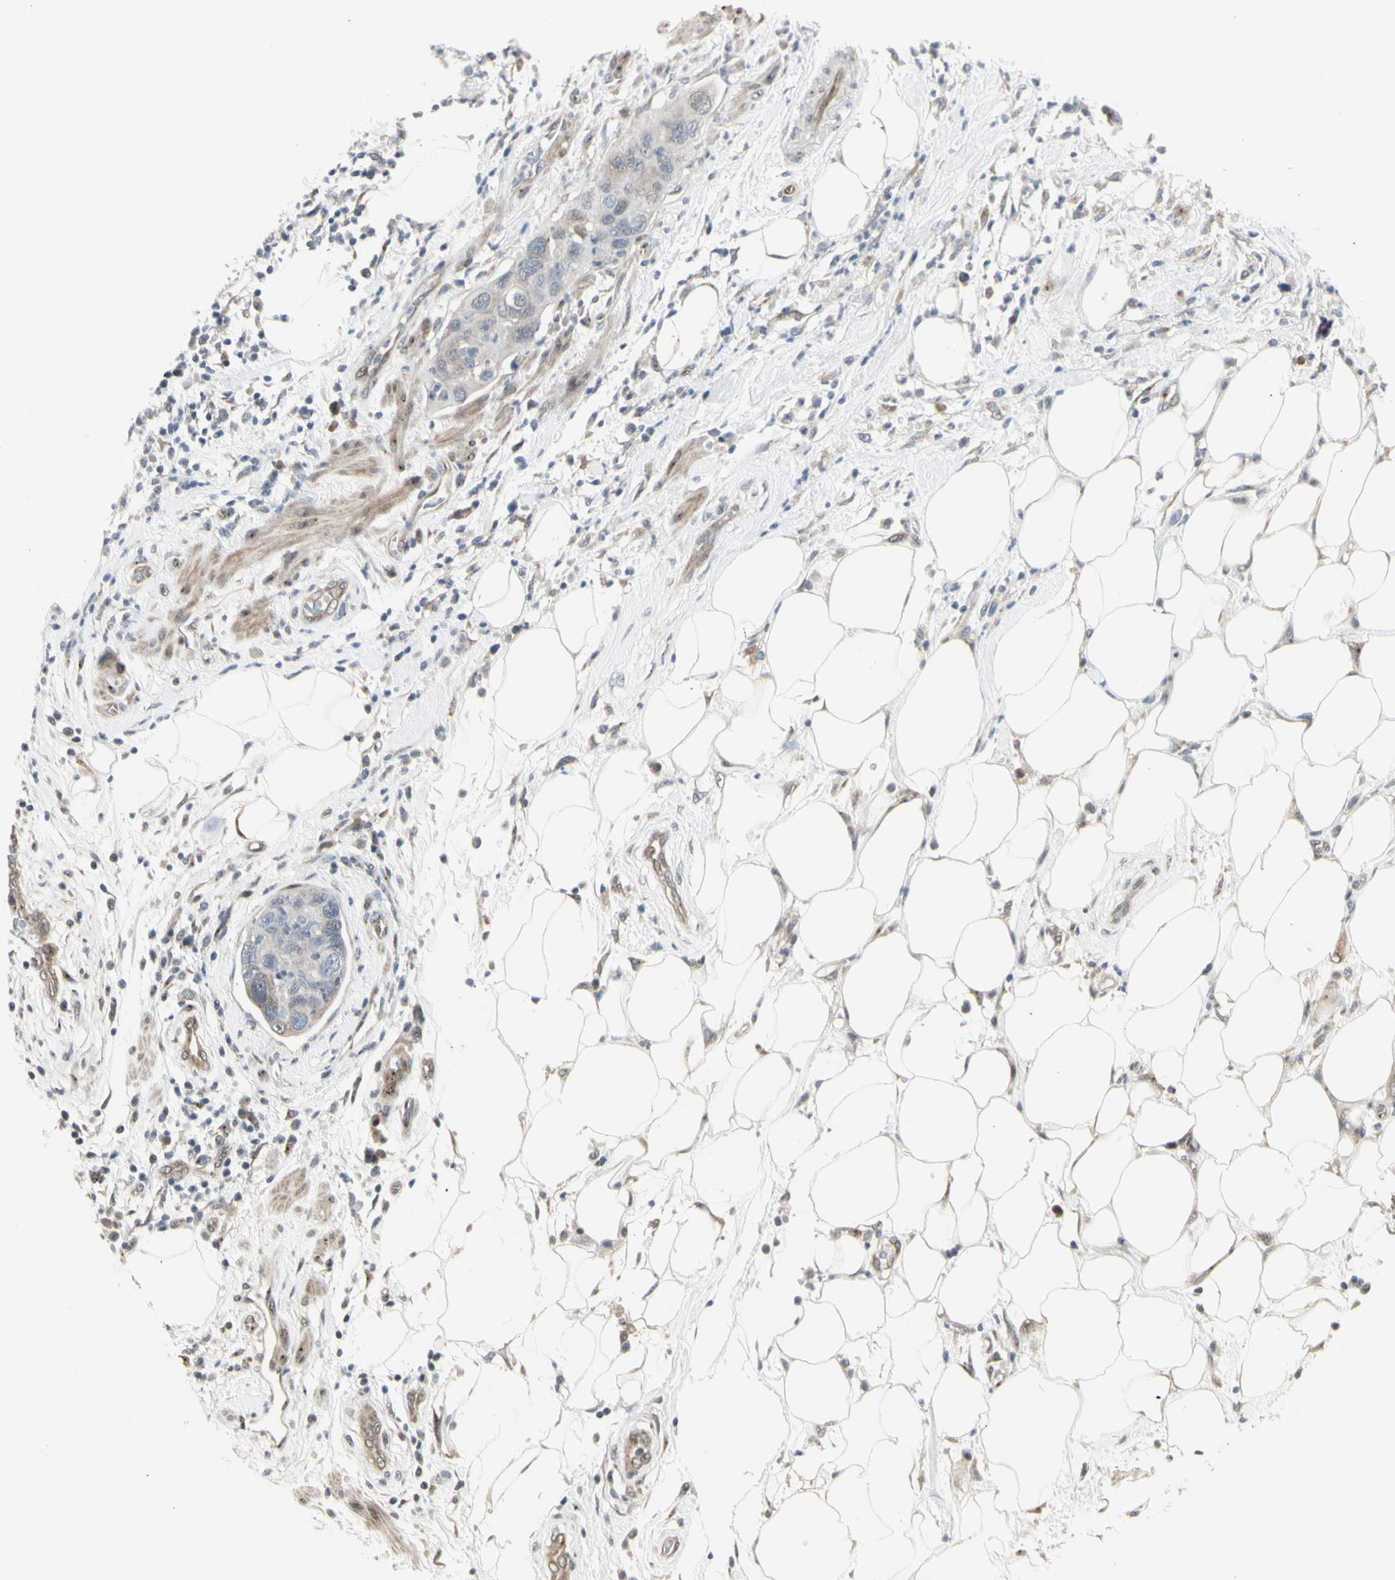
{"staining": {"intensity": "negative", "quantity": "none", "location": "none"}, "tissue": "pancreatic cancer", "cell_type": "Tumor cells", "image_type": "cancer", "snomed": [{"axis": "morphology", "description": "Adenocarcinoma, NOS"}, {"axis": "topography", "description": "Pancreas"}], "caption": "This is an immunohistochemistry (IHC) histopathology image of human pancreatic cancer (adenocarcinoma). There is no positivity in tumor cells.", "gene": "DHRS7B", "patient": {"sex": "female", "age": 71}}